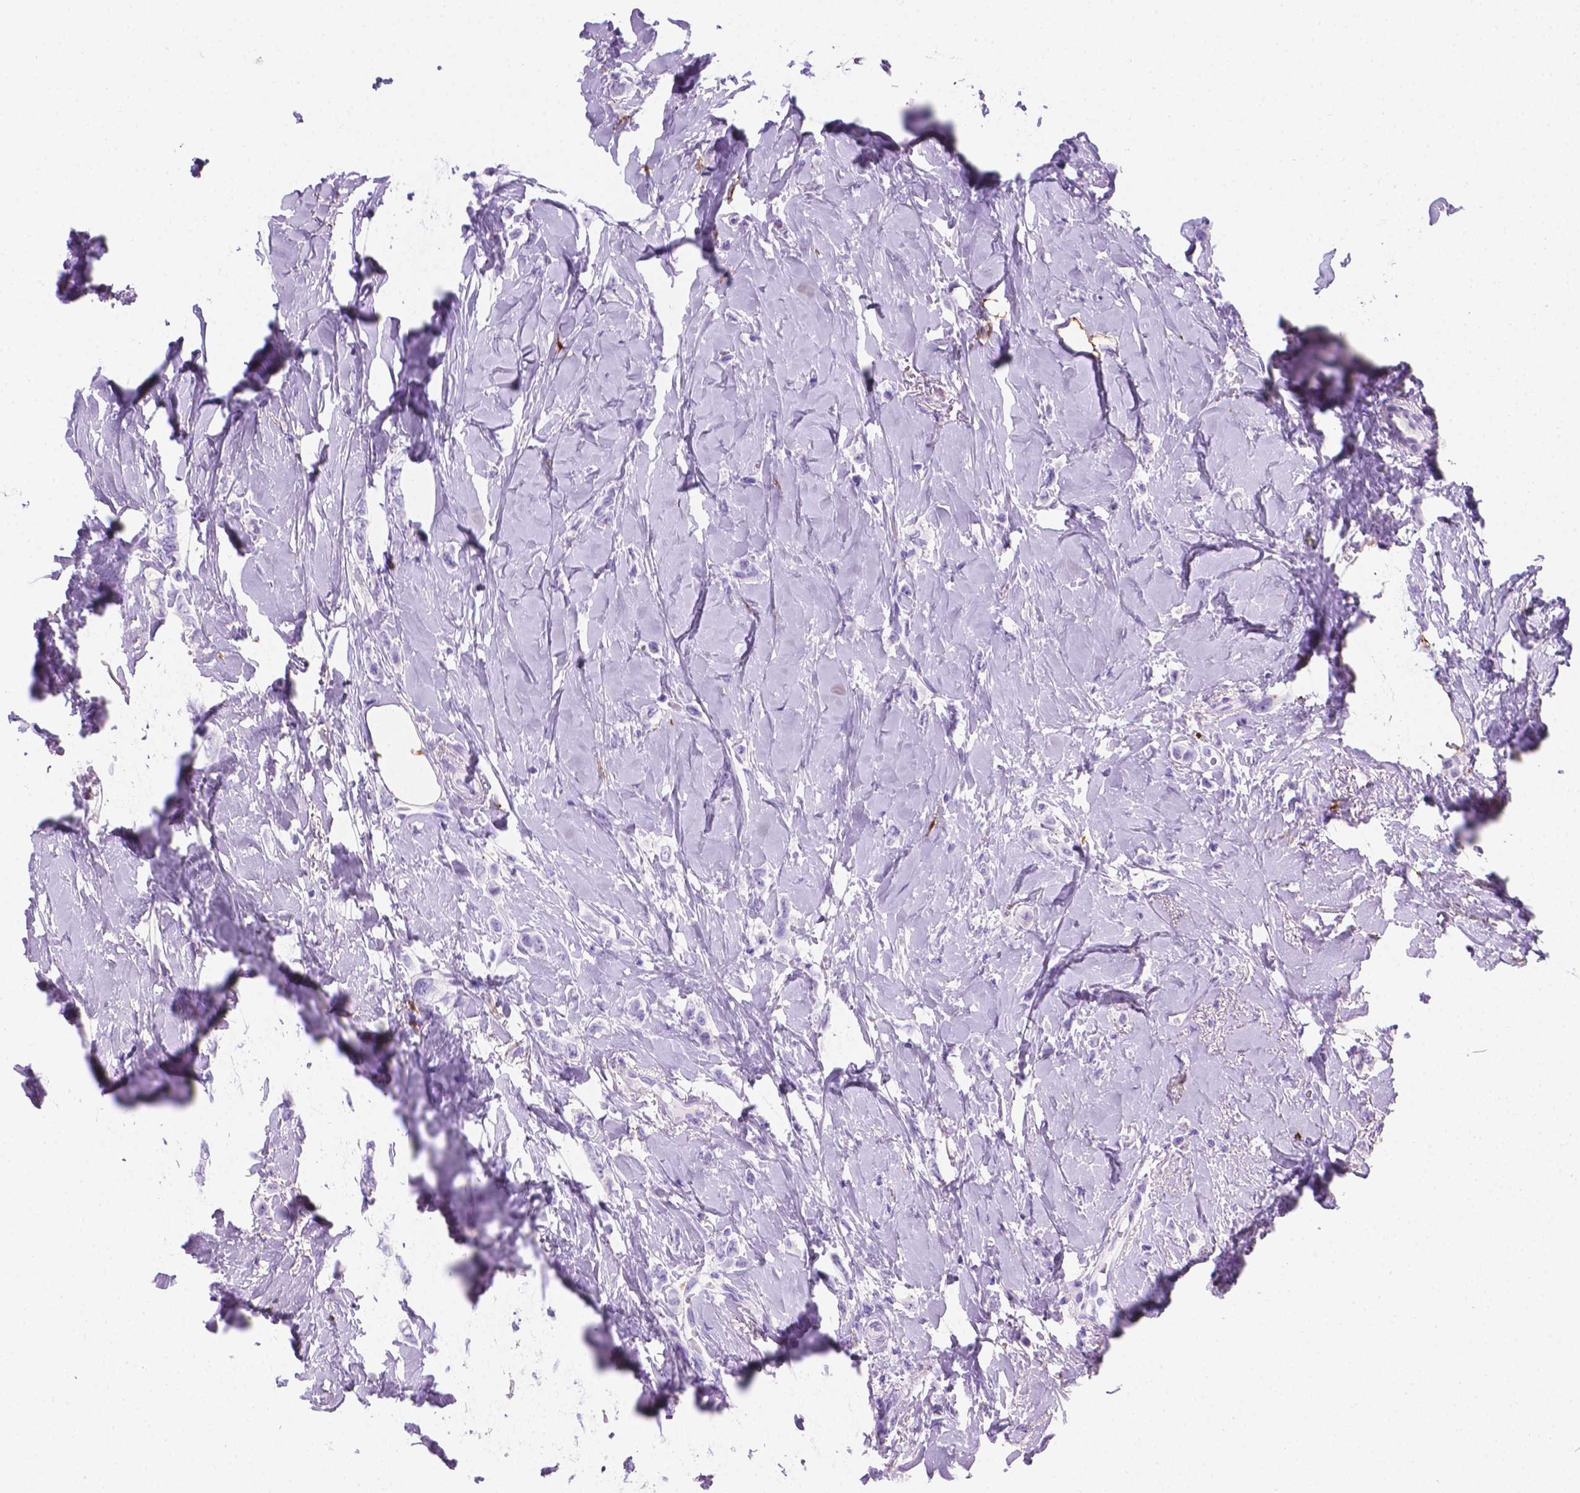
{"staining": {"intensity": "negative", "quantity": "none", "location": "none"}, "tissue": "breast cancer", "cell_type": "Tumor cells", "image_type": "cancer", "snomed": [{"axis": "morphology", "description": "Lobular carcinoma"}, {"axis": "topography", "description": "Breast"}], "caption": "This is an immunohistochemistry (IHC) histopathology image of breast lobular carcinoma. There is no expression in tumor cells.", "gene": "MACF1", "patient": {"sex": "female", "age": 66}}